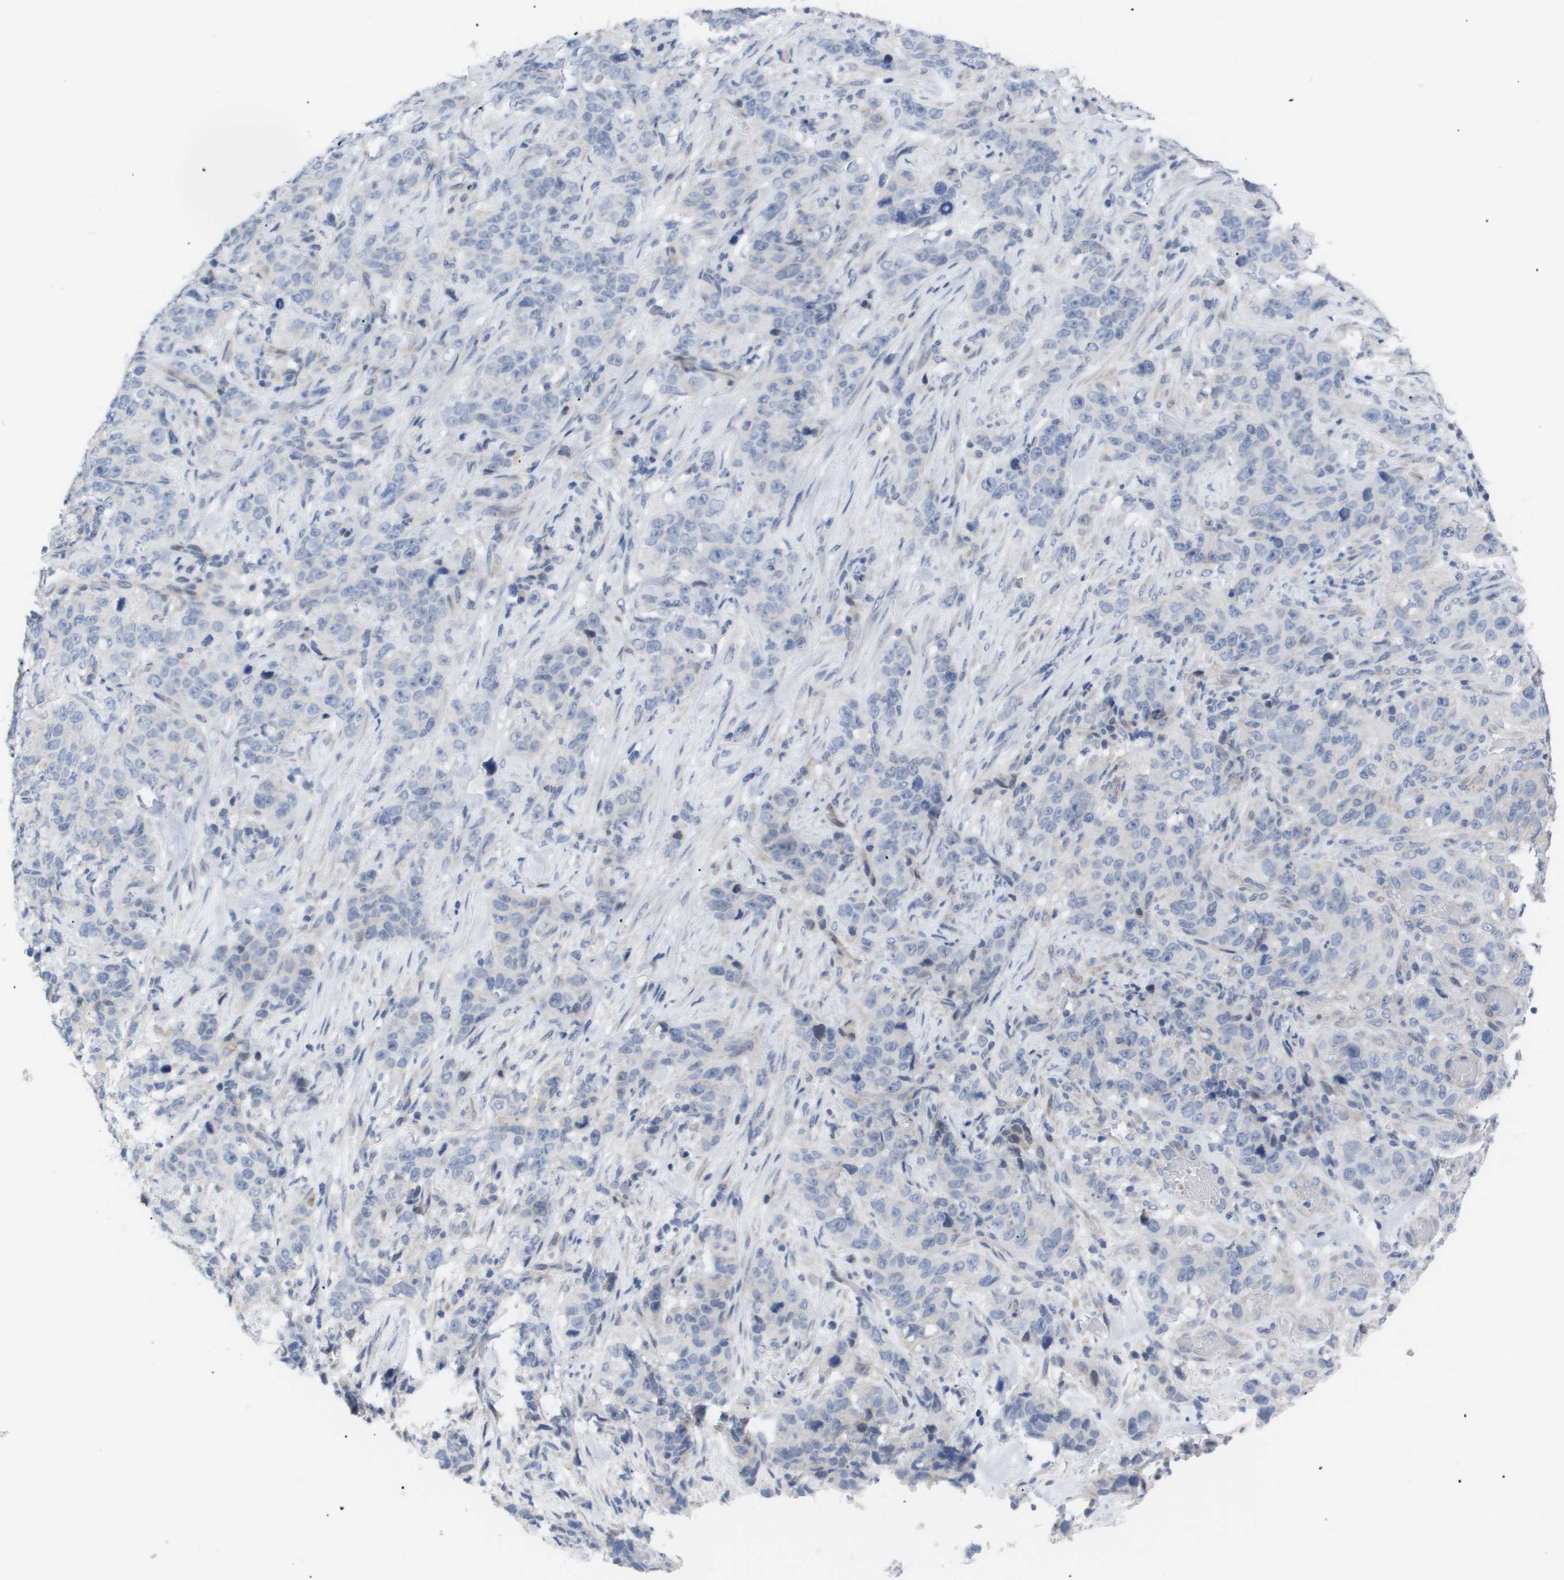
{"staining": {"intensity": "negative", "quantity": "none", "location": "none"}, "tissue": "stomach cancer", "cell_type": "Tumor cells", "image_type": "cancer", "snomed": [{"axis": "morphology", "description": "Adenocarcinoma, NOS"}, {"axis": "topography", "description": "Stomach"}], "caption": "Stomach adenocarcinoma was stained to show a protein in brown. There is no significant staining in tumor cells.", "gene": "CAV3", "patient": {"sex": "male", "age": 48}}